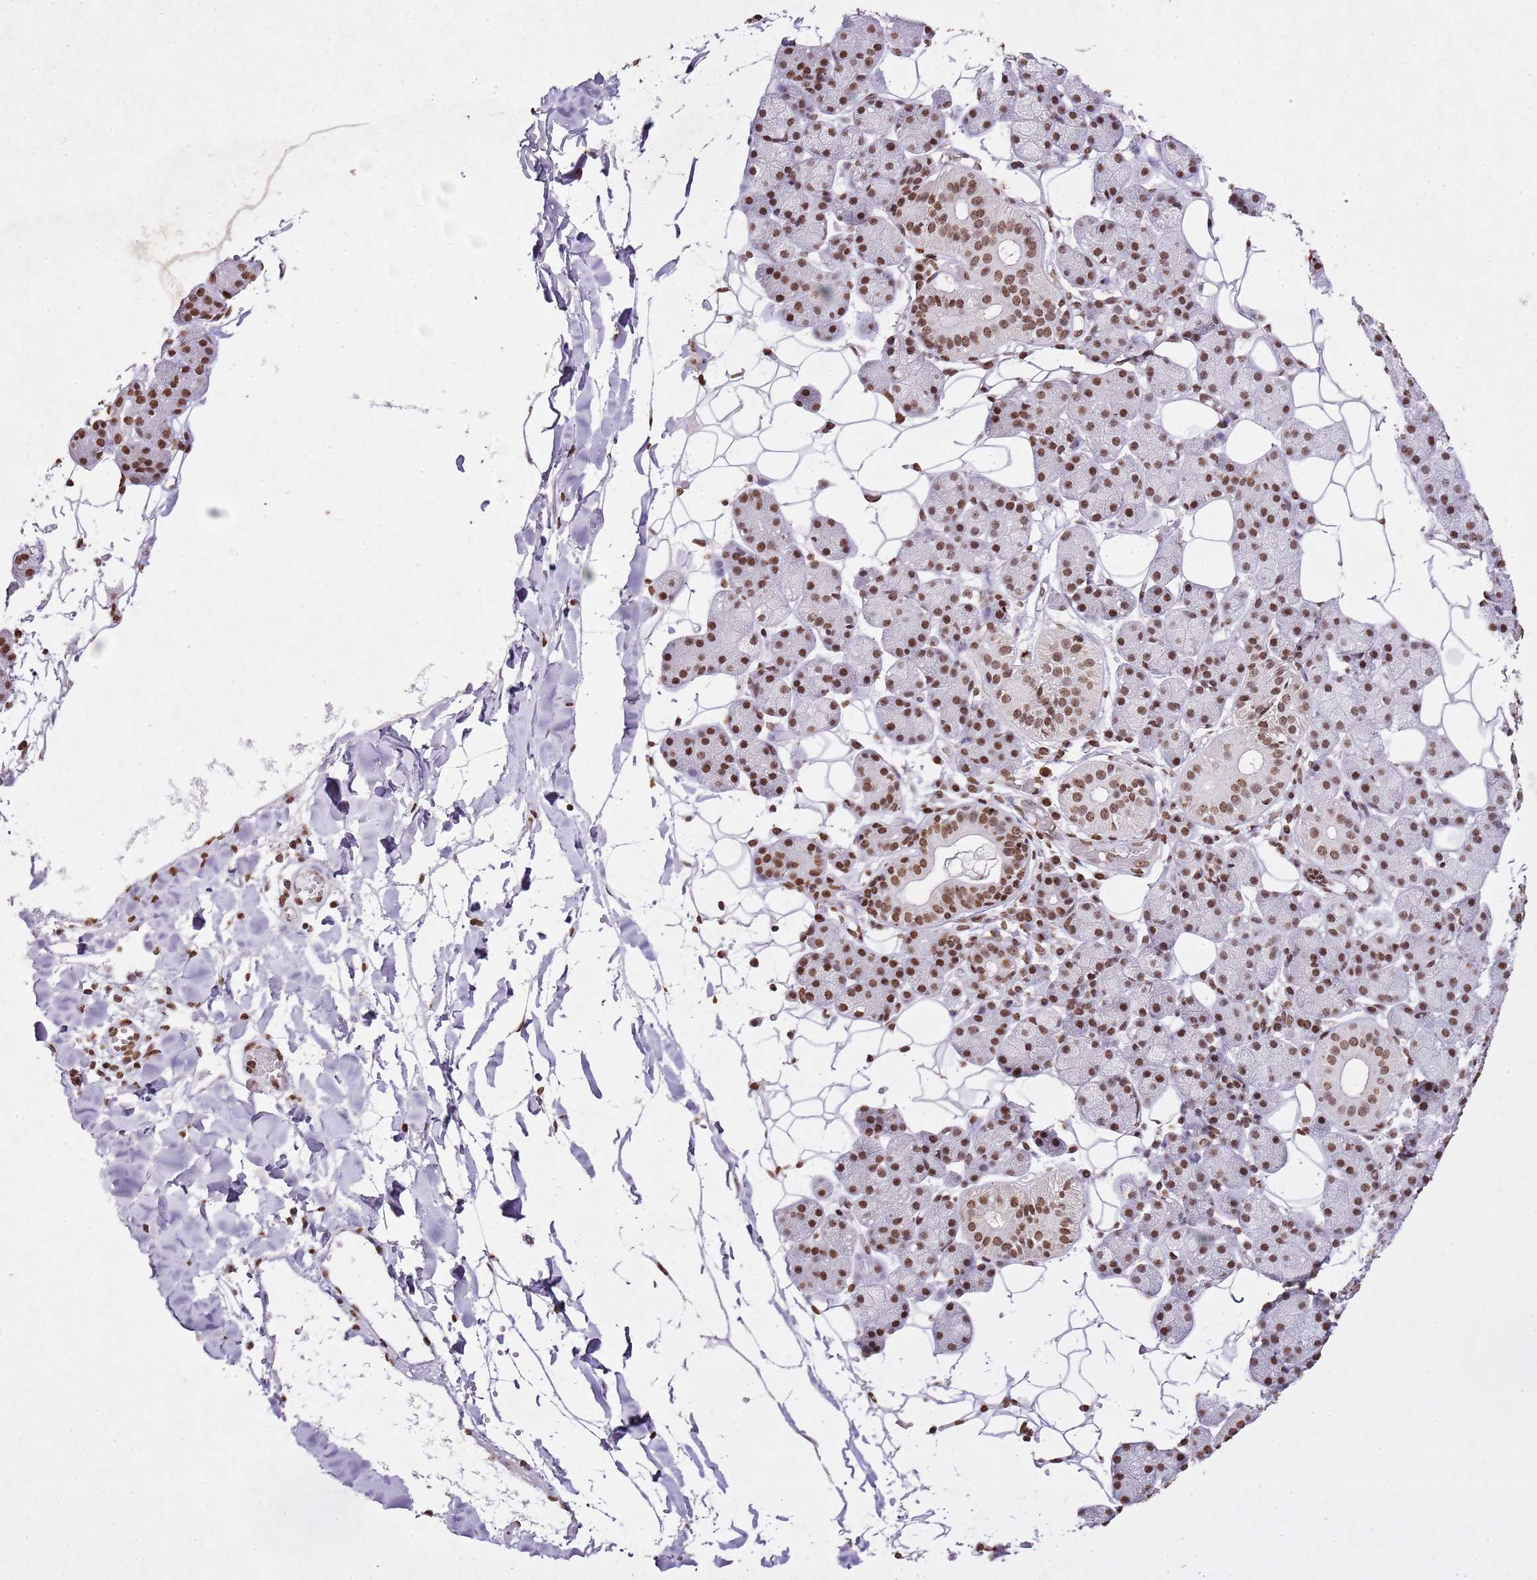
{"staining": {"intensity": "strong", "quantity": ">75%", "location": "nuclear"}, "tissue": "salivary gland", "cell_type": "Glandular cells", "image_type": "normal", "snomed": [{"axis": "morphology", "description": "Normal tissue, NOS"}, {"axis": "topography", "description": "Salivary gland"}], "caption": "Brown immunohistochemical staining in normal salivary gland displays strong nuclear staining in approximately >75% of glandular cells.", "gene": "BMAL1", "patient": {"sex": "female", "age": 33}}